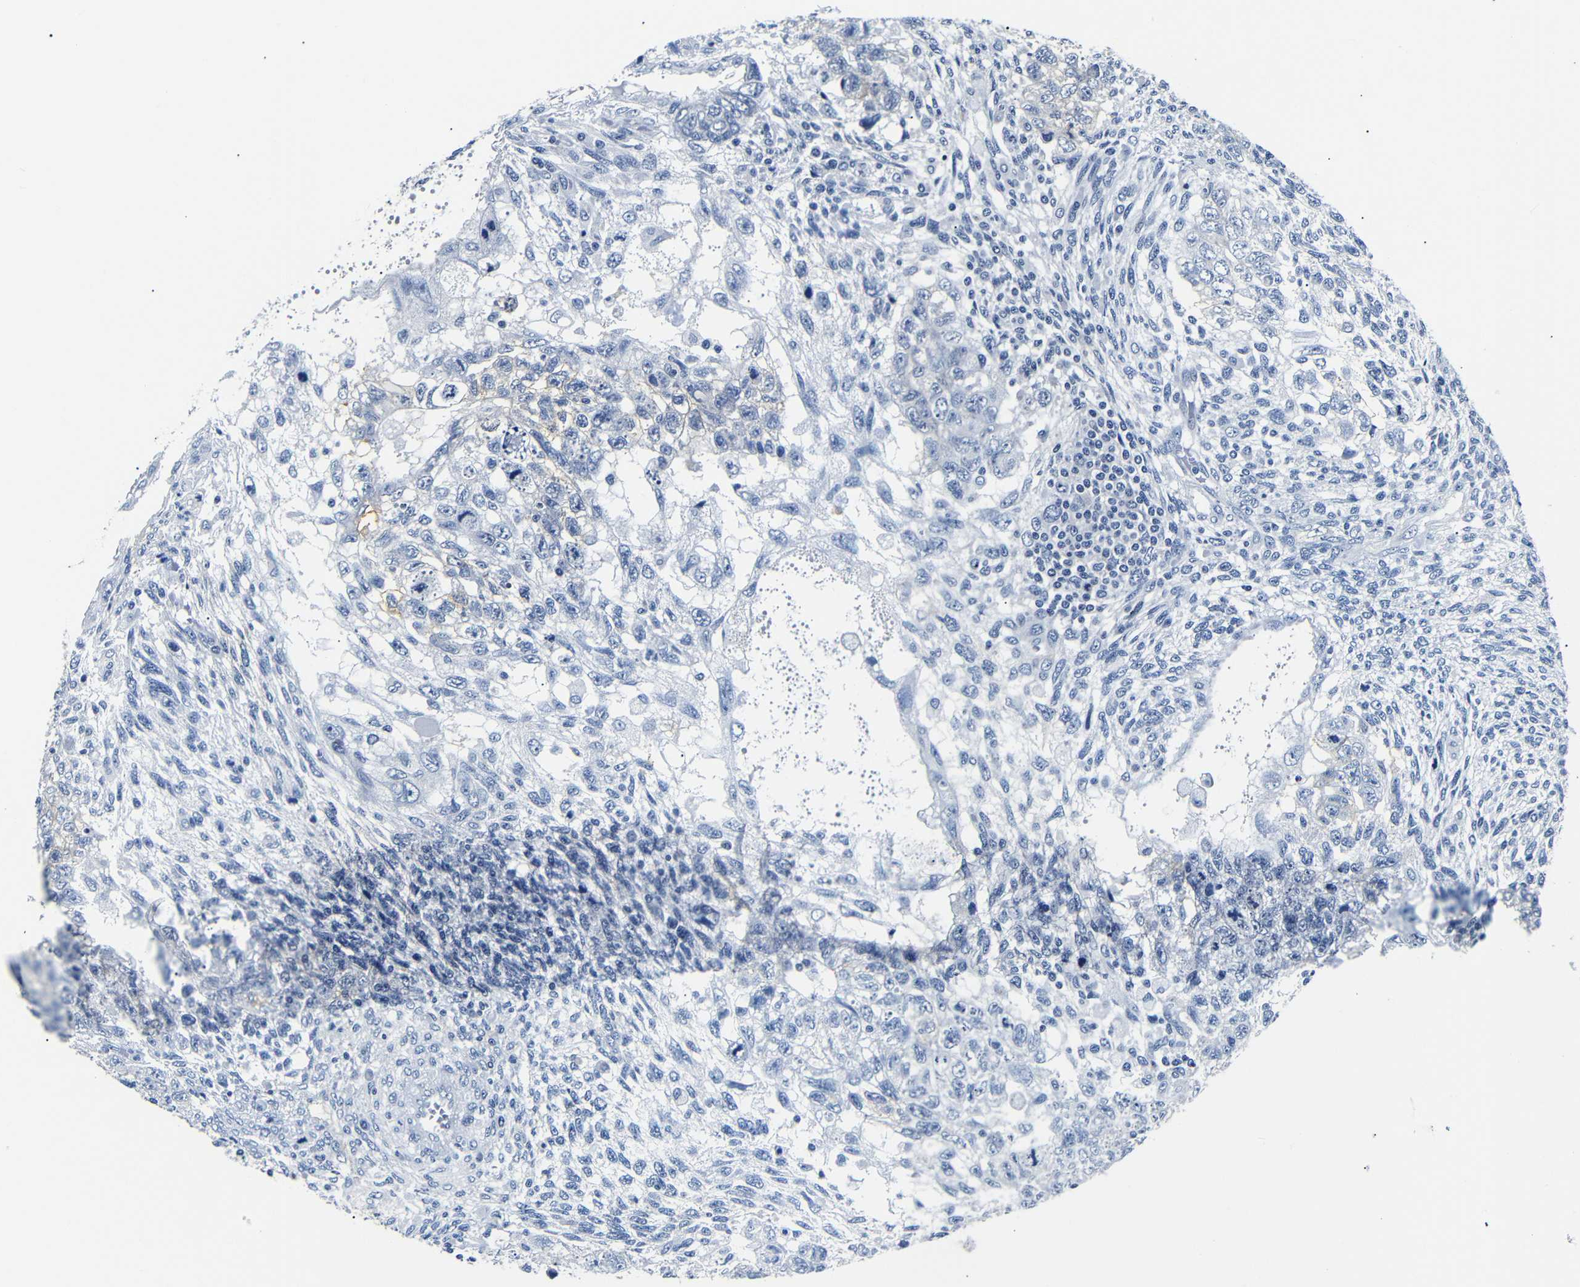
{"staining": {"intensity": "negative", "quantity": "none", "location": "none"}, "tissue": "testis cancer", "cell_type": "Tumor cells", "image_type": "cancer", "snomed": [{"axis": "morphology", "description": "Normal tissue, NOS"}, {"axis": "morphology", "description": "Carcinoma, Embryonal, NOS"}, {"axis": "topography", "description": "Testis"}], "caption": "Tumor cells are negative for protein expression in human testis cancer.", "gene": "GAP43", "patient": {"sex": "male", "age": 36}}